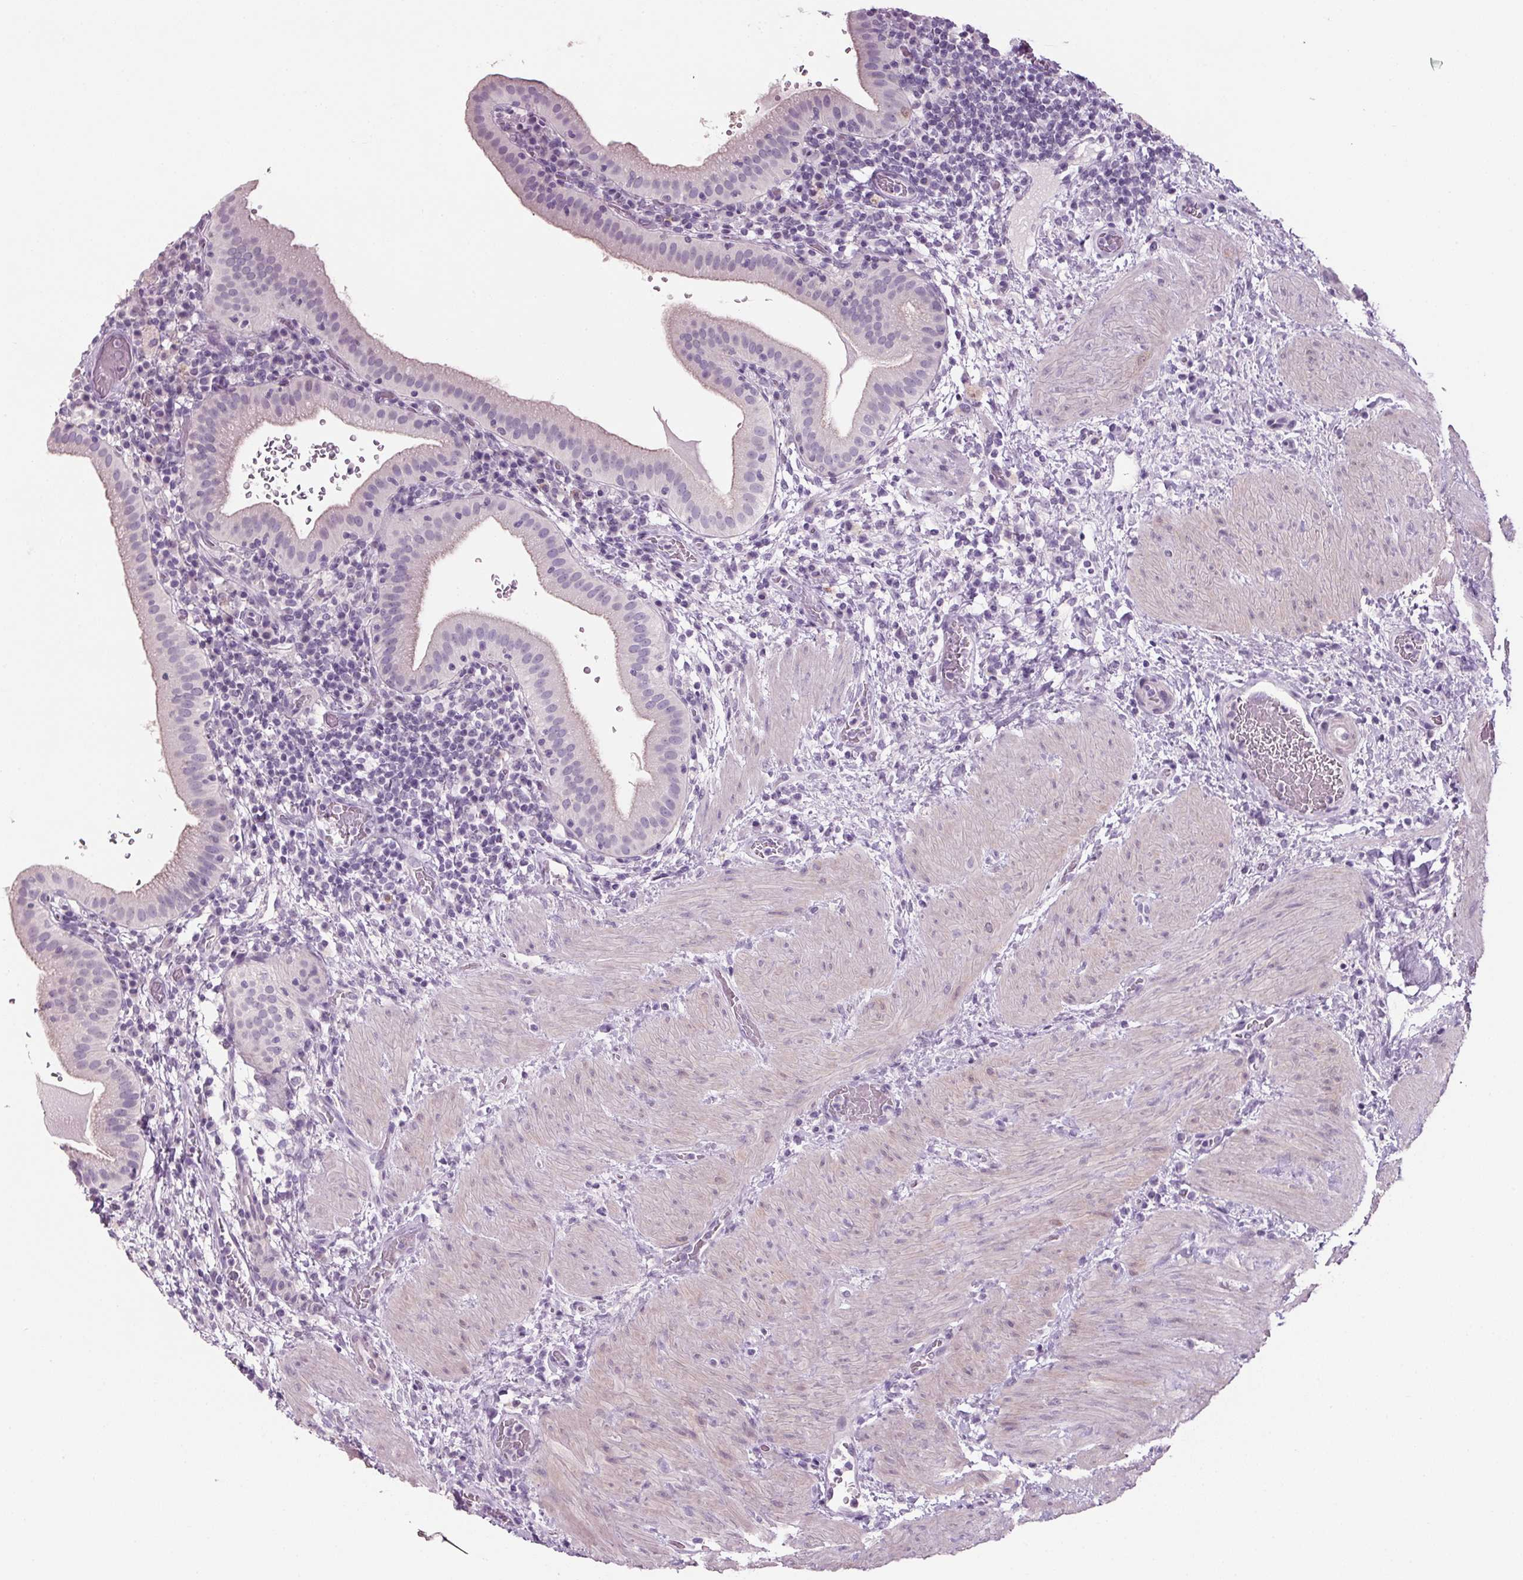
{"staining": {"intensity": "weak", "quantity": "<25%", "location": "cytoplasmic/membranous"}, "tissue": "gallbladder", "cell_type": "Glandular cells", "image_type": "normal", "snomed": [{"axis": "morphology", "description": "Normal tissue, NOS"}, {"axis": "topography", "description": "Gallbladder"}], "caption": "Immunohistochemical staining of normal human gallbladder shows no significant expression in glandular cells.", "gene": "PPP1R1A", "patient": {"sex": "male", "age": 26}}